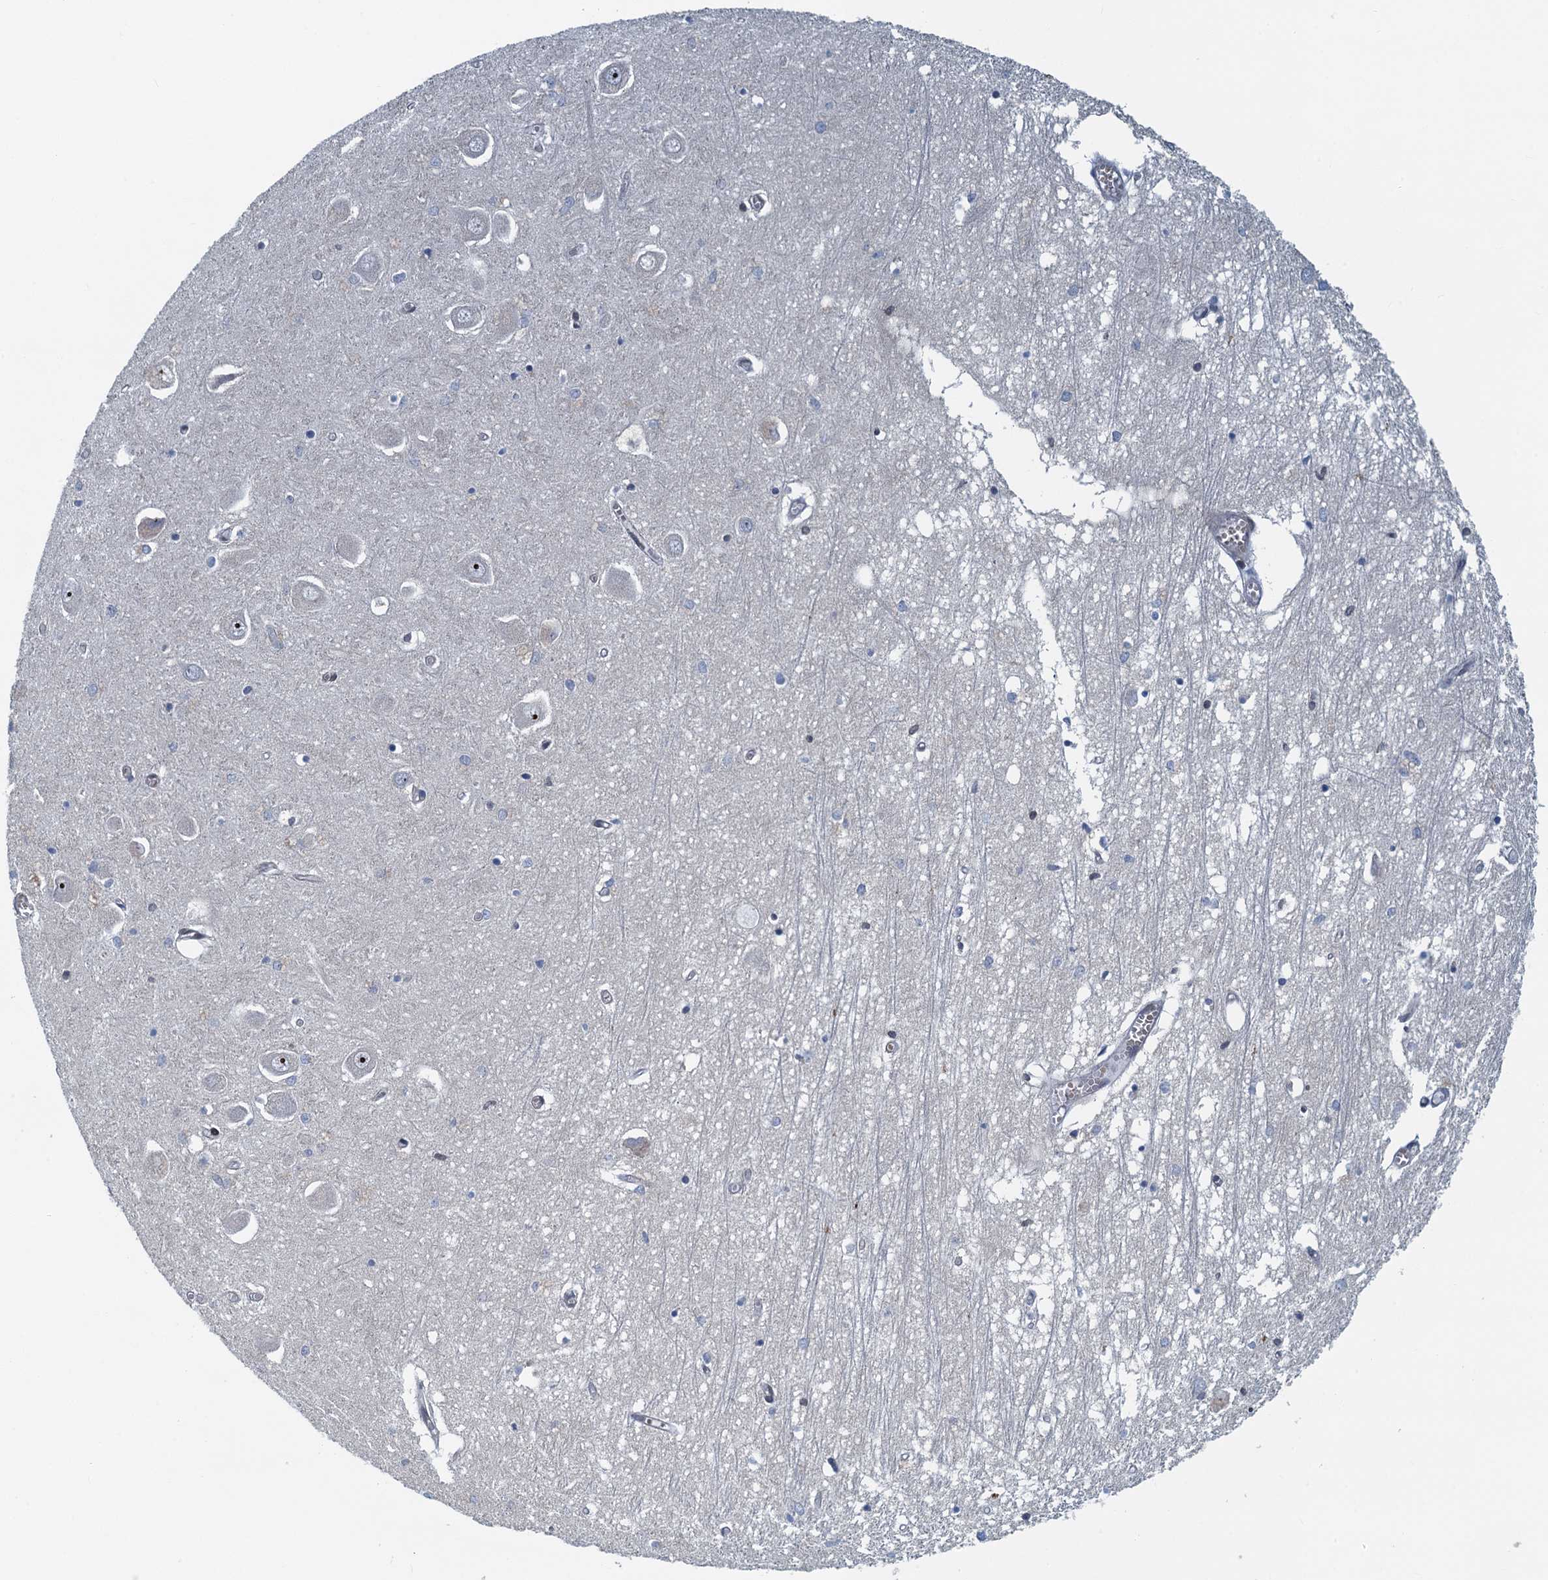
{"staining": {"intensity": "weak", "quantity": "<25%", "location": "nuclear"}, "tissue": "hippocampus", "cell_type": "Glial cells", "image_type": "normal", "snomed": [{"axis": "morphology", "description": "Normal tissue, NOS"}, {"axis": "topography", "description": "Hippocampus"}], "caption": "Immunohistochemical staining of benign hippocampus demonstrates no significant expression in glial cells.", "gene": "CCDC34", "patient": {"sex": "male", "age": 70}}